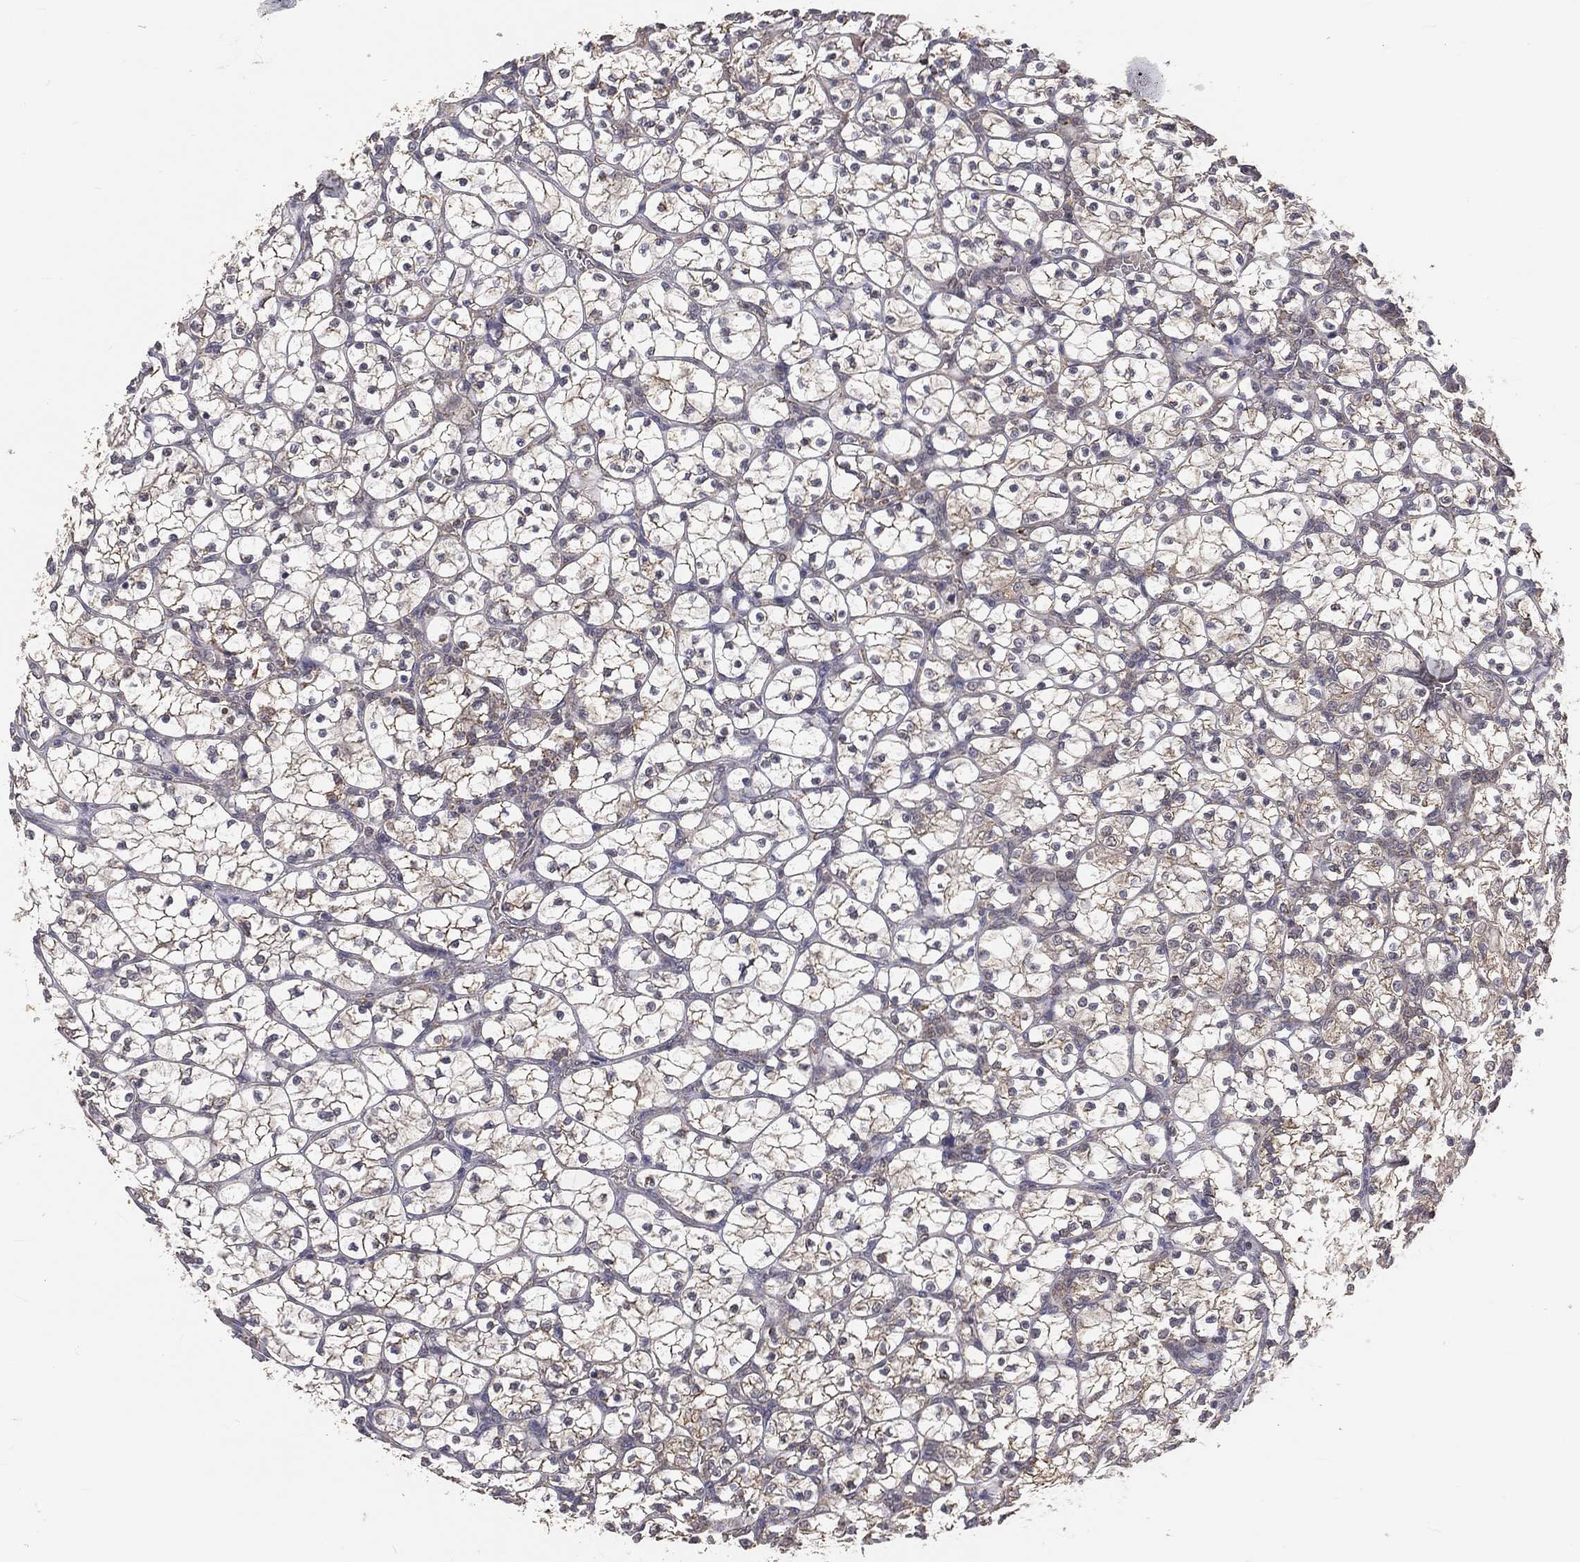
{"staining": {"intensity": "weak", "quantity": "<25%", "location": "cytoplasmic/membranous"}, "tissue": "renal cancer", "cell_type": "Tumor cells", "image_type": "cancer", "snomed": [{"axis": "morphology", "description": "Adenocarcinoma, NOS"}, {"axis": "topography", "description": "Kidney"}], "caption": "Tumor cells are negative for brown protein staining in renal cancer (adenocarcinoma). (IHC, brightfield microscopy, high magnification).", "gene": "MRPL46", "patient": {"sex": "female", "age": 89}}